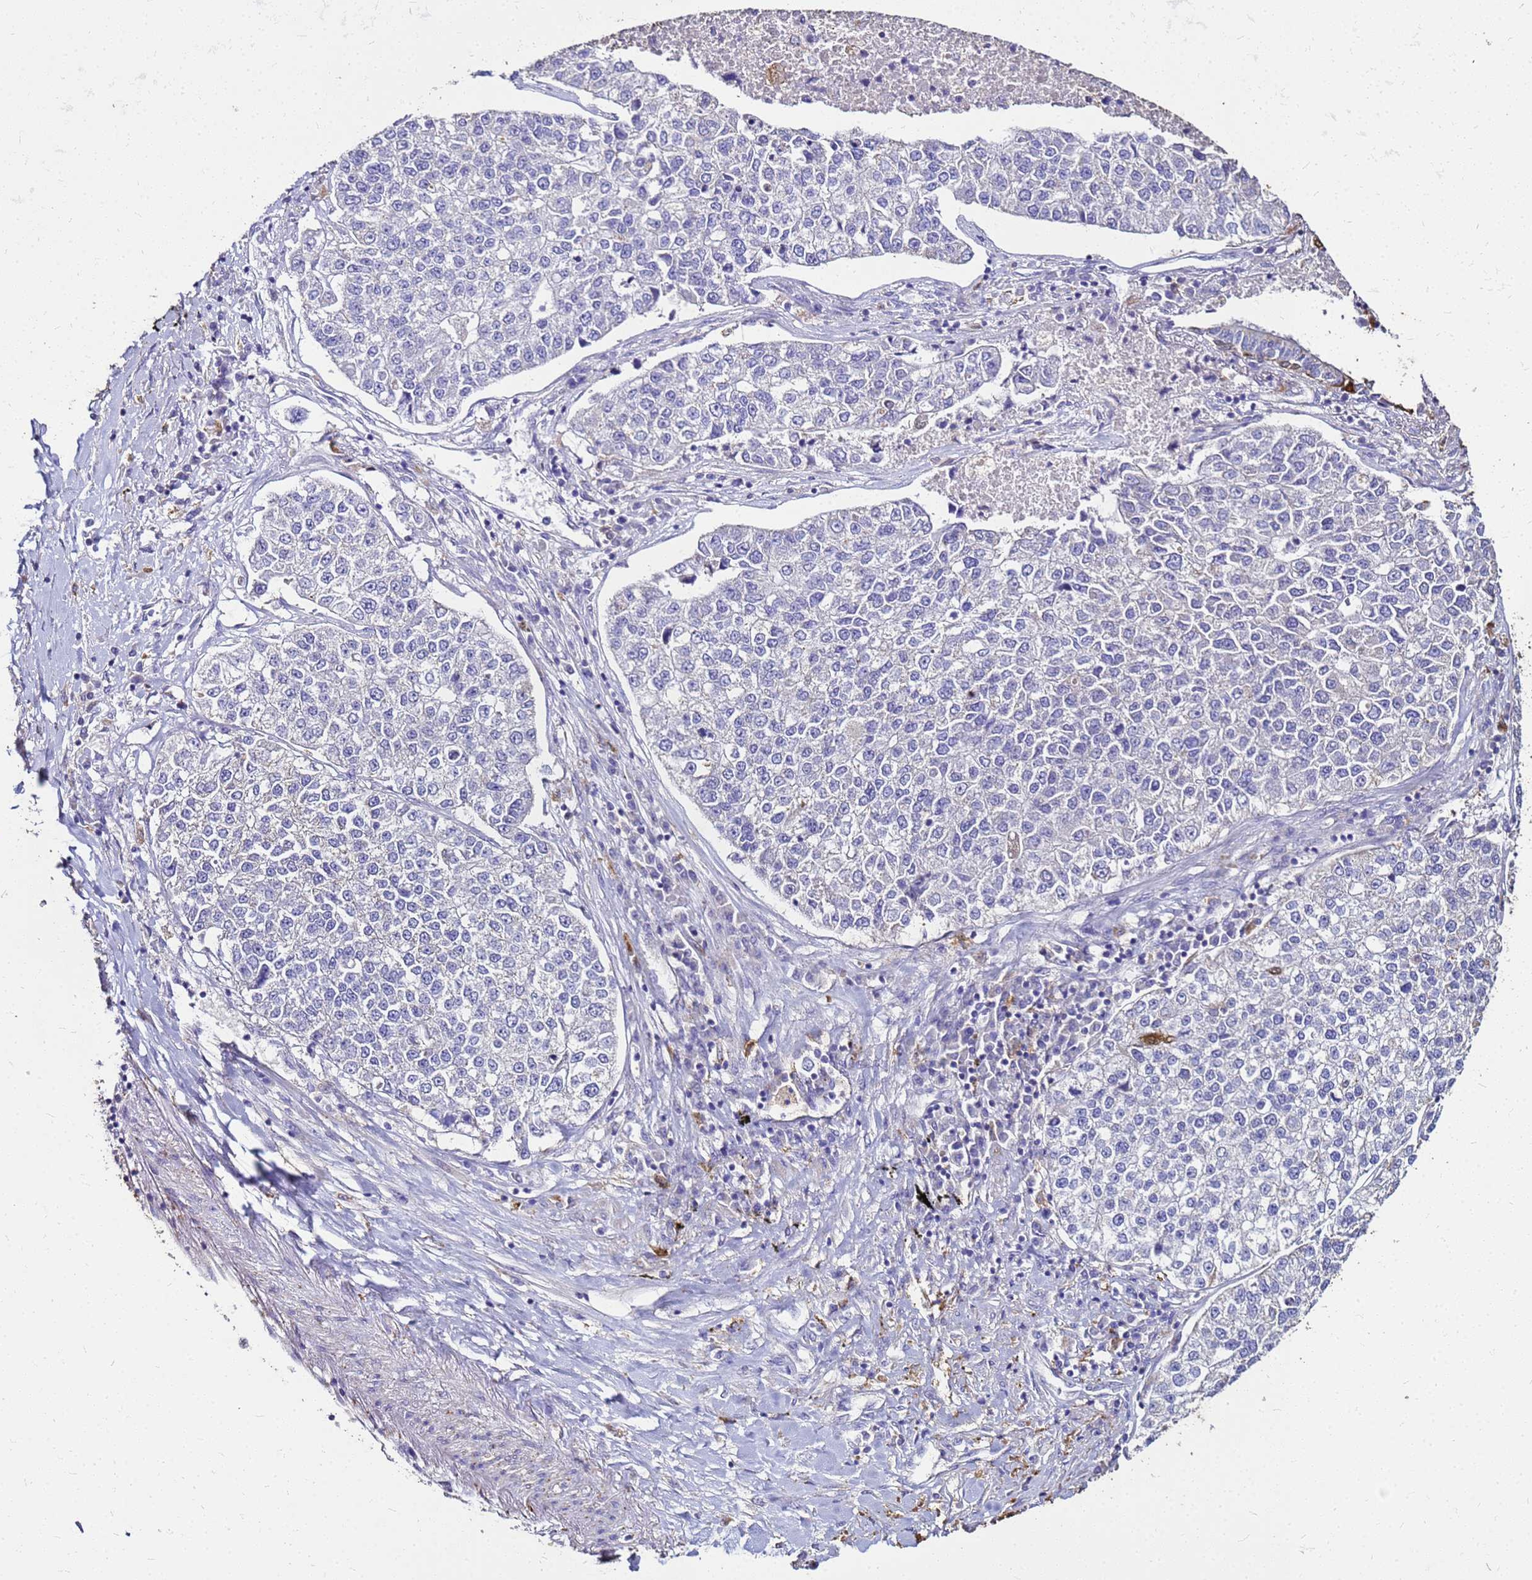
{"staining": {"intensity": "negative", "quantity": "none", "location": "none"}, "tissue": "lung cancer", "cell_type": "Tumor cells", "image_type": "cancer", "snomed": [{"axis": "morphology", "description": "Adenocarcinoma, NOS"}, {"axis": "topography", "description": "Lung"}], "caption": "This is an IHC image of human lung adenocarcinoma. There is no positivity in tumor cells.", "gene": "S100A2", "patient": {"sex": "male", "age": 49}}